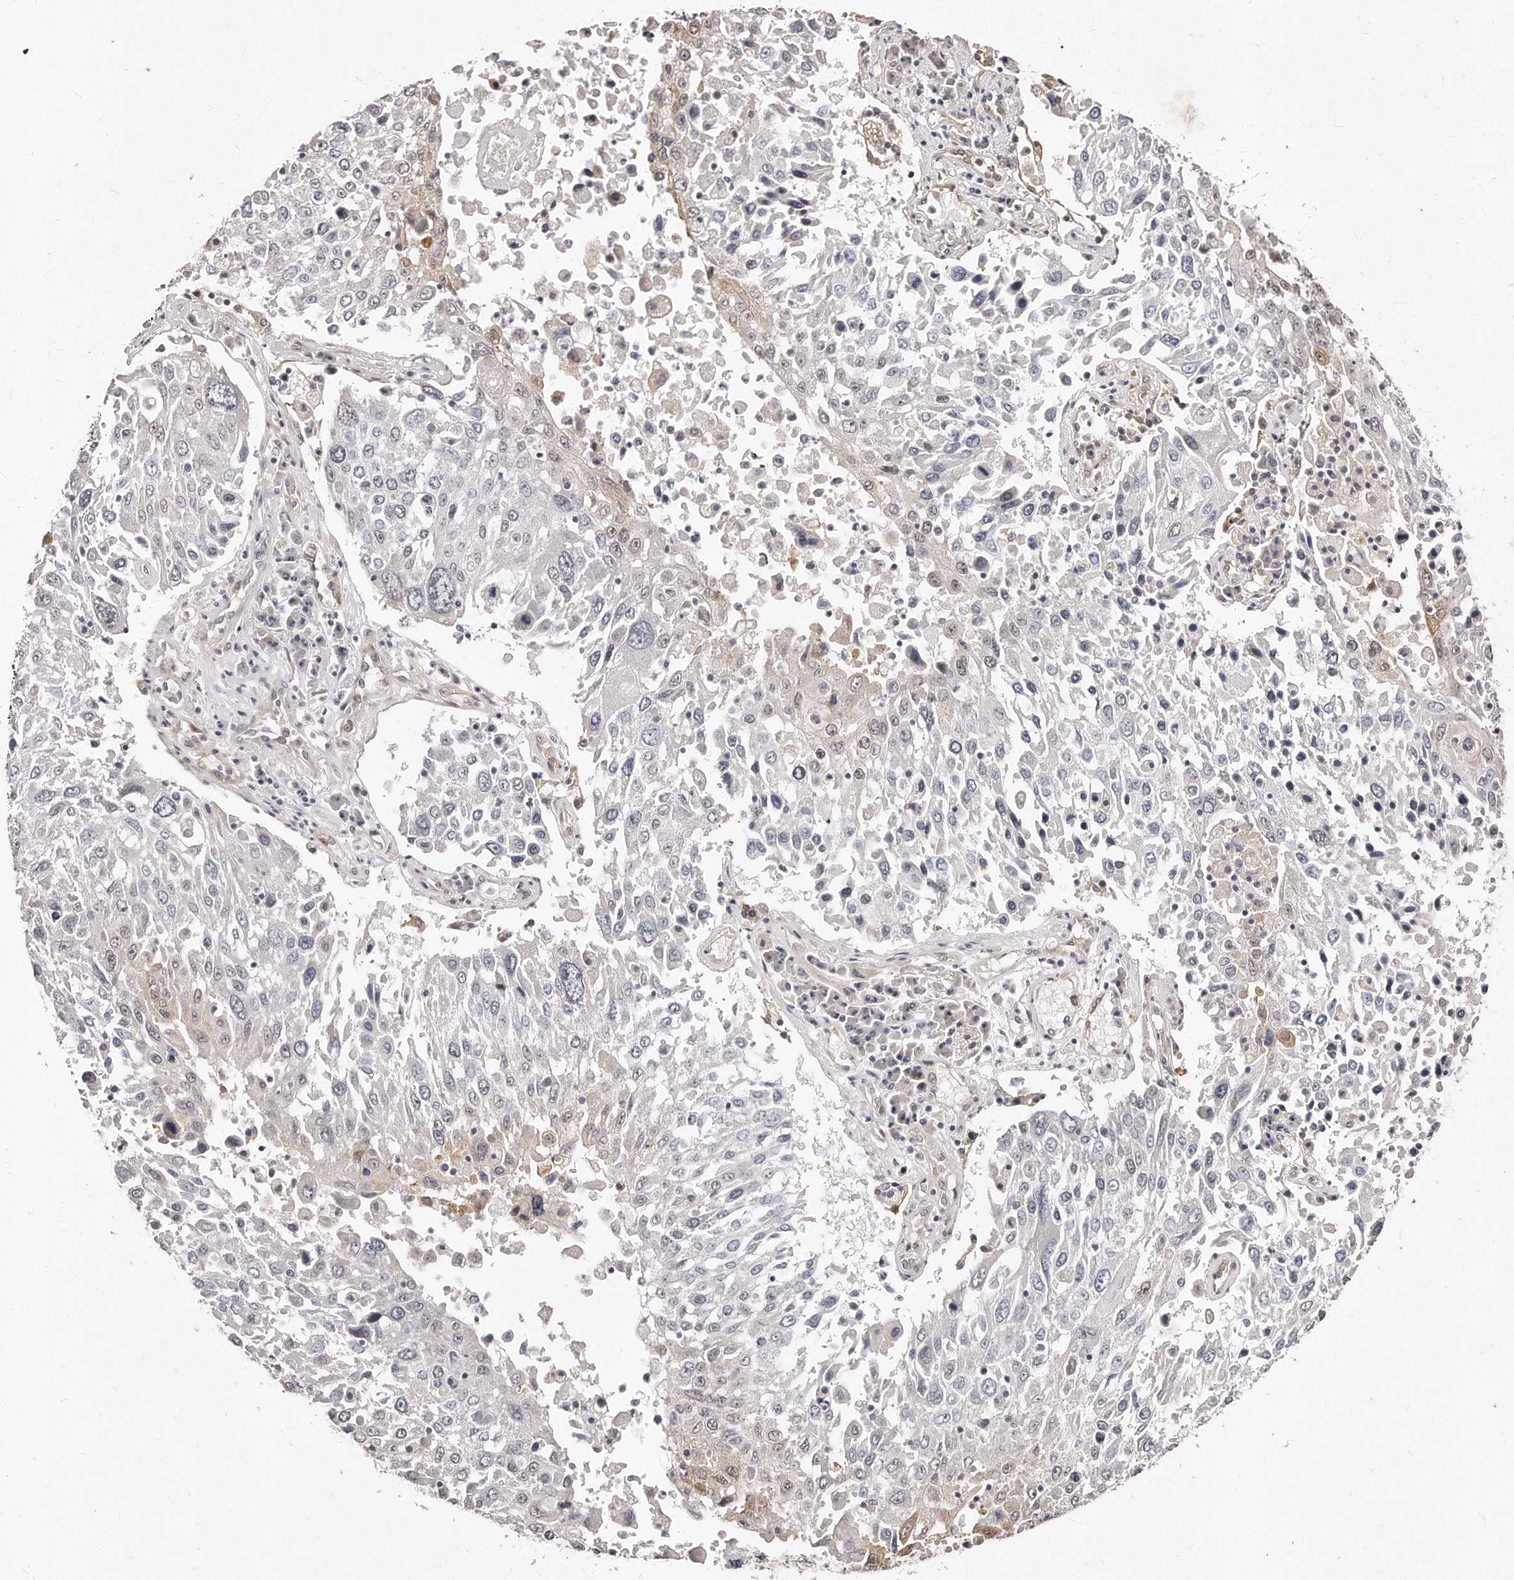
{"staining": {"intensity": "weak", "quantity": "<25%", "location": "cytoplasmic/membranous,nuclear"}, "tissue": "lung cancer", "cell_type": "Tumor cells", "image_type": "cancer", "snomed": [{"axis": "morphology", "description": "Squamous cell carcinoma, NOS"}, {"axis": "topography", "description": "Lung"}], "caption": "The histopathology image reveals no staining of tumor cells in lung squamous cell carcinoma. (DAB (3,3'-diaminobenzidine) immunohistochemistry visualized using brightfield microscopy, high magnification).", "gene": "CASZ1", "patient": {"sex": "male", "age": 65}}